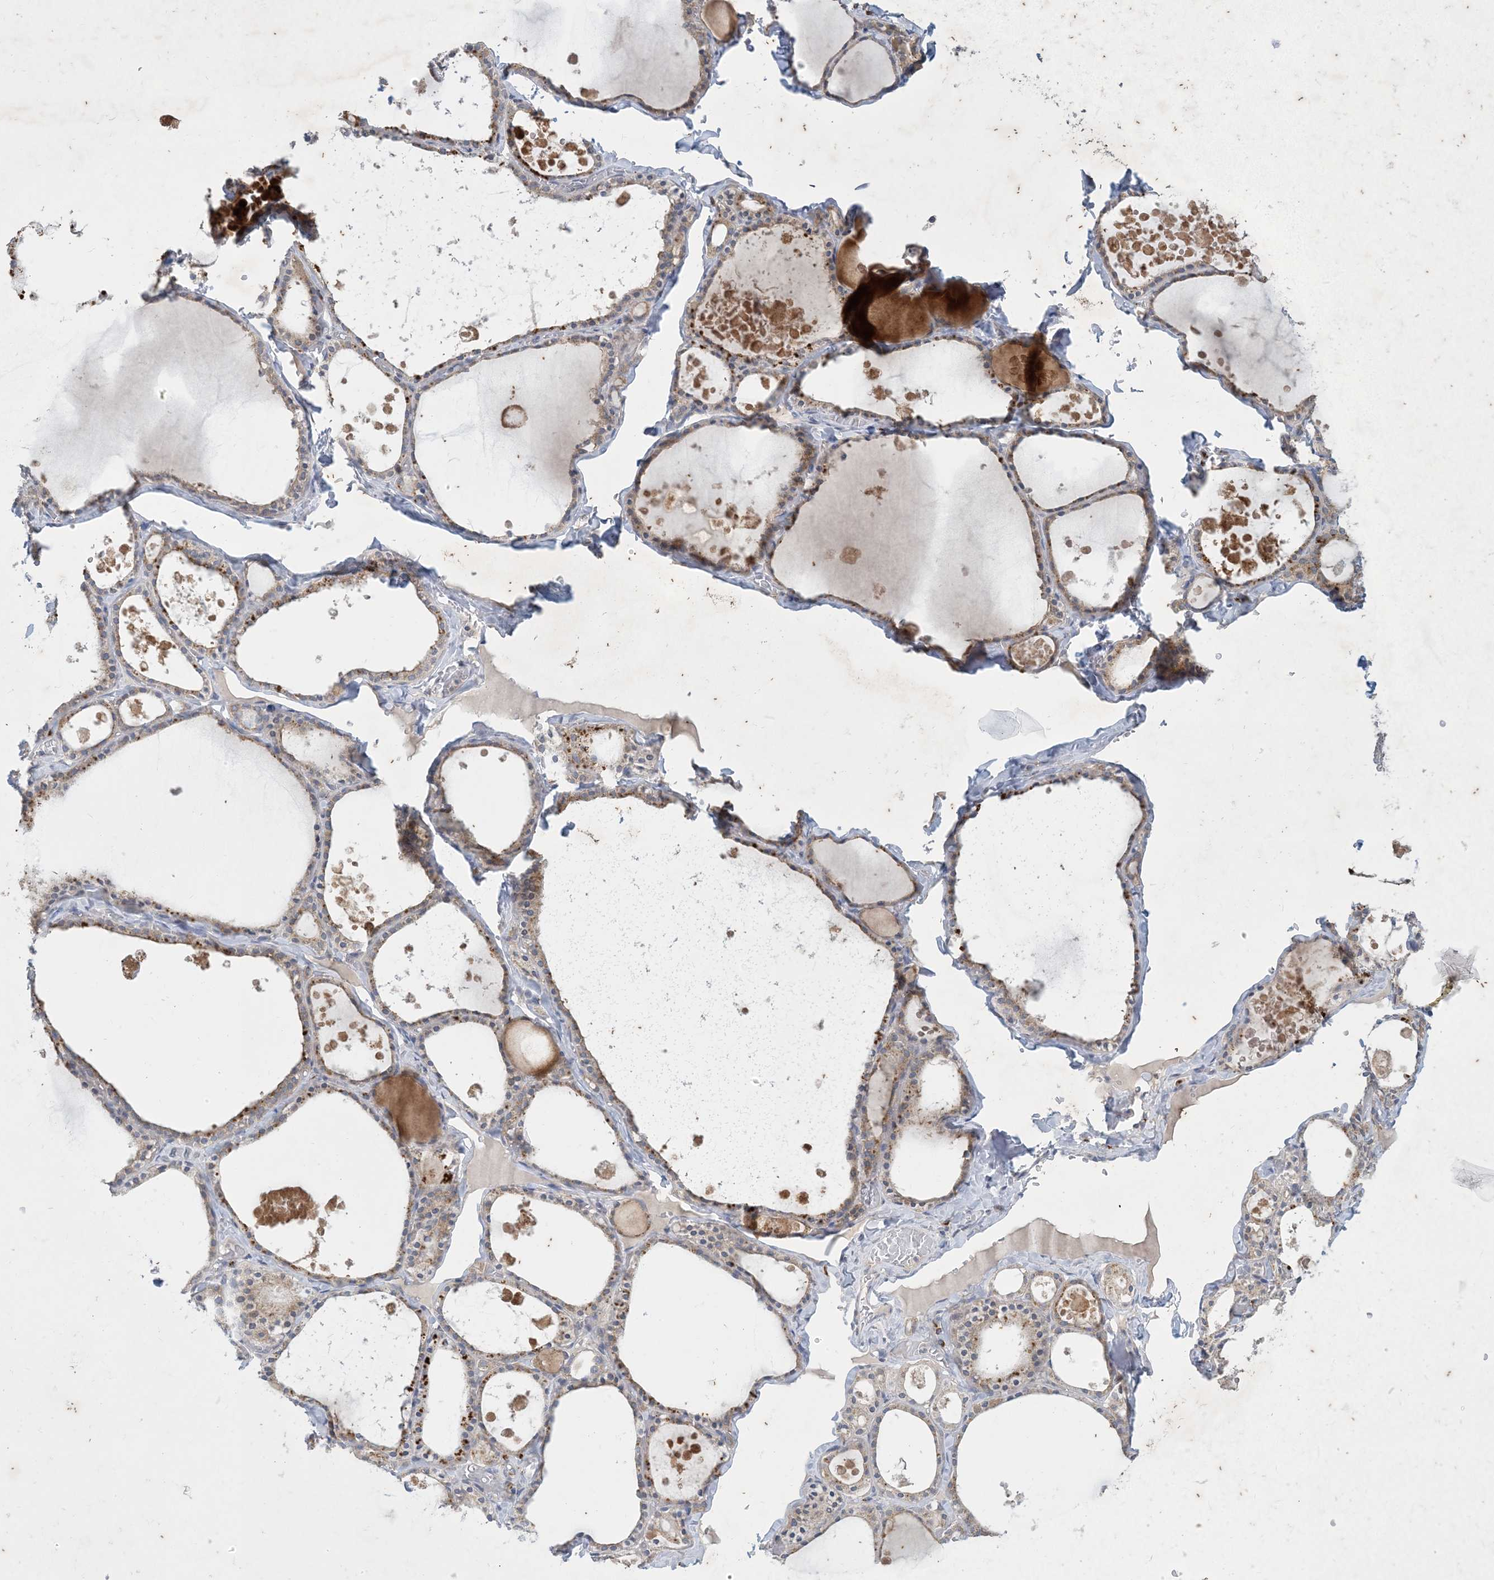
{"staining": {"intensity": "weak", "quantity": ">75%", "location": "cytoplasmic/membranous"}, "tissue": "thyroid gland", "cell_type": "Glandular cells", "image_type": "normal", "snomed": [{"axis": "morphology", "description": "Normal tissue, NOS"}, {"axis": "topography", "description": "Thyroid gland"}], "caption": "Immunohistochemical staining of unremarkable thyroid gland reveals weak cytoplasmic/membranous protein positivity in about >75% of glandular cells. The protein is stained brown, and the nuclei are stained in blue (DAB (3,3'-diaminobenzidine) IHC with brightfield microscopy, high magnification).", "gene": "CCDC14", "patient": {"sex": "male", "age": 56}}